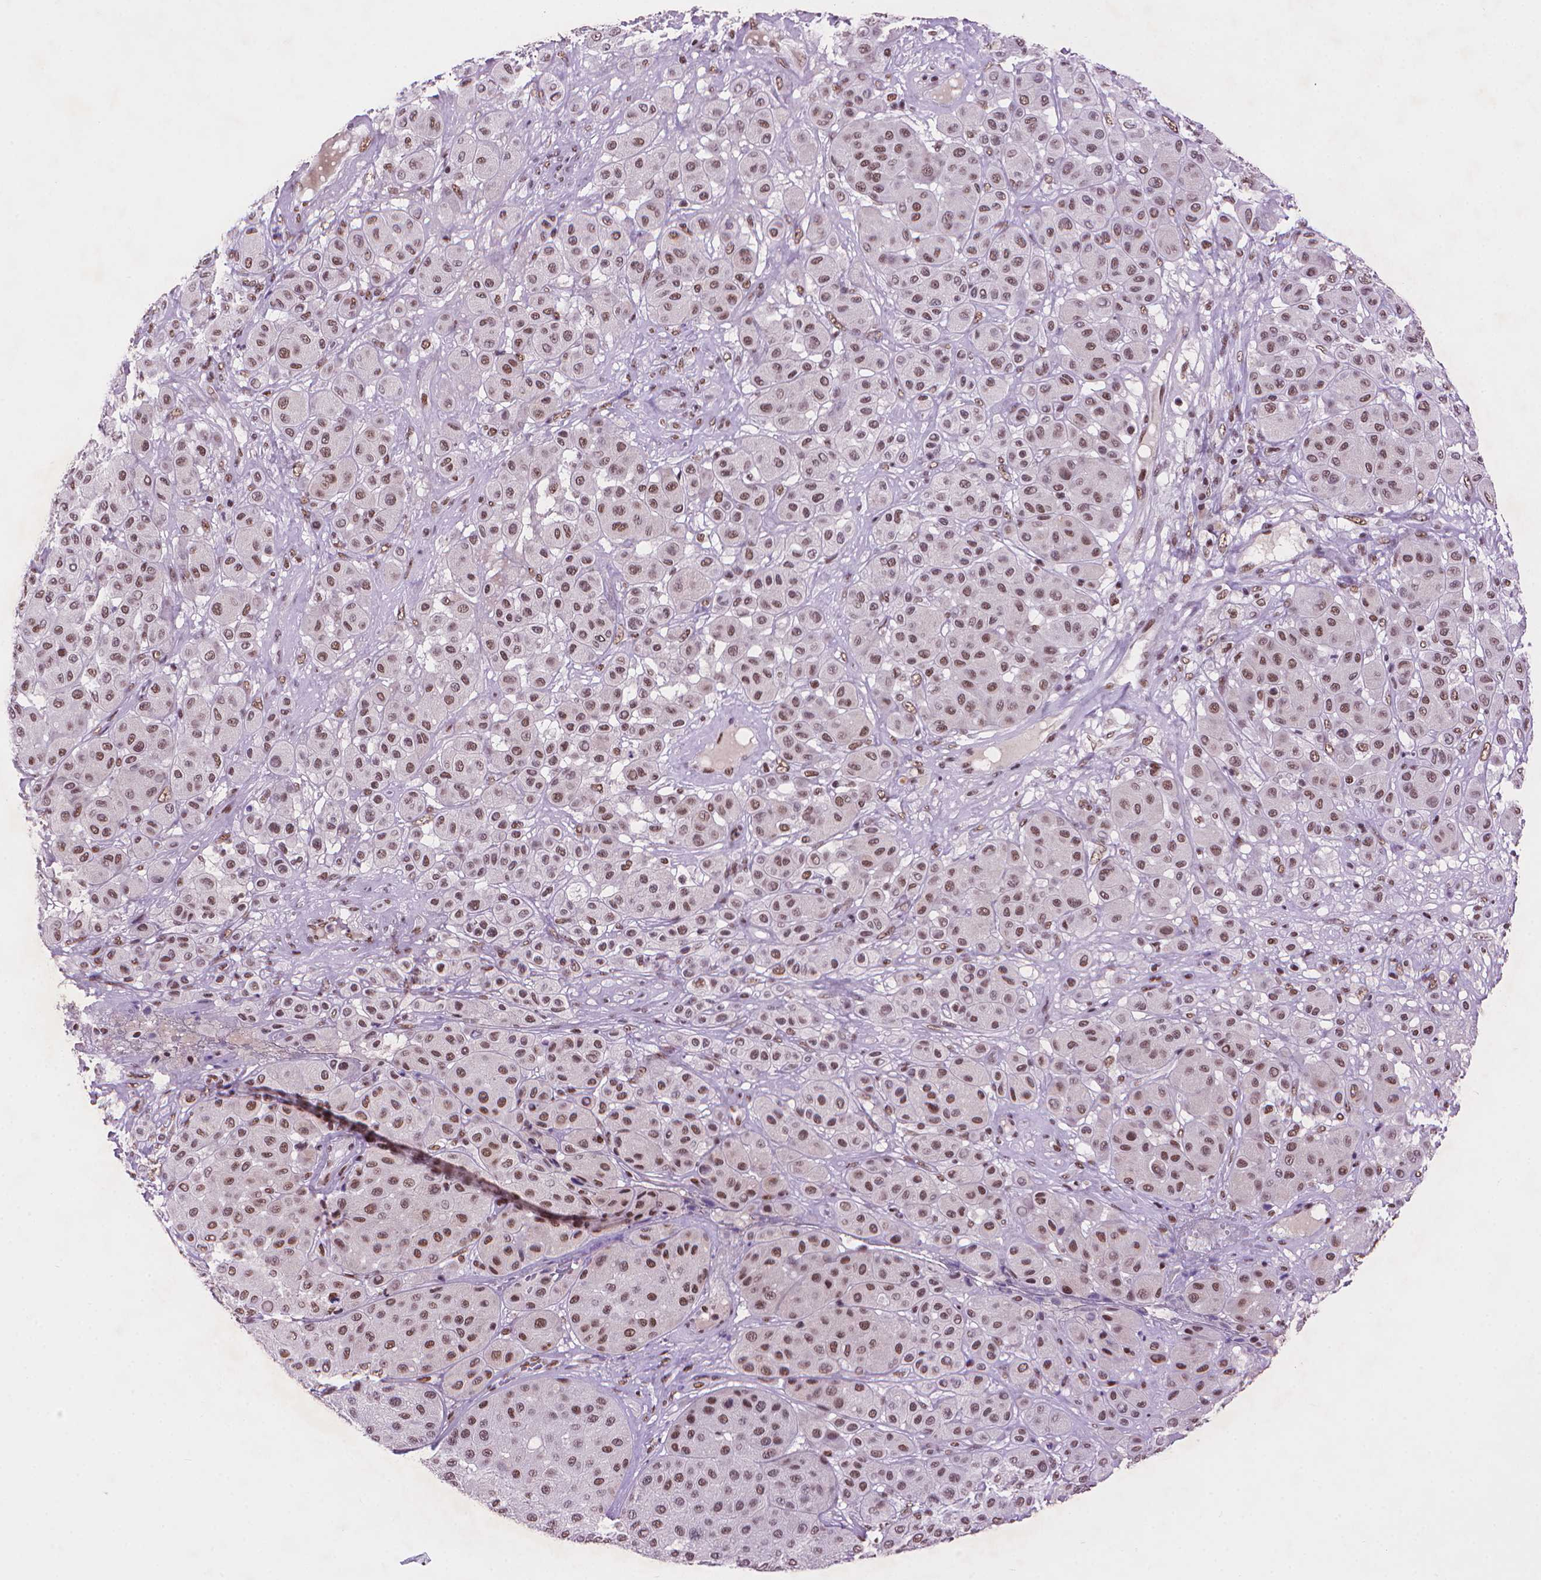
{"staining": {"intensity": "moderate", "quantity": ">75%", "location": "nuclear"}, "tissue": "melanoma", "cell_type": "Tumor cells", "image_type": "cancer", "snomed": [{"axis": "morphology", "description": "Malignant melanoma, Metastatic site"}, {"axis": "topography", "description": "Smooth muscle"}], "caption": "Melanoma stained with a protein marker exhibits moderate staining in tumor cells.", "gene": "RPA4", "patient": {"sex": "male", "age": 41}}